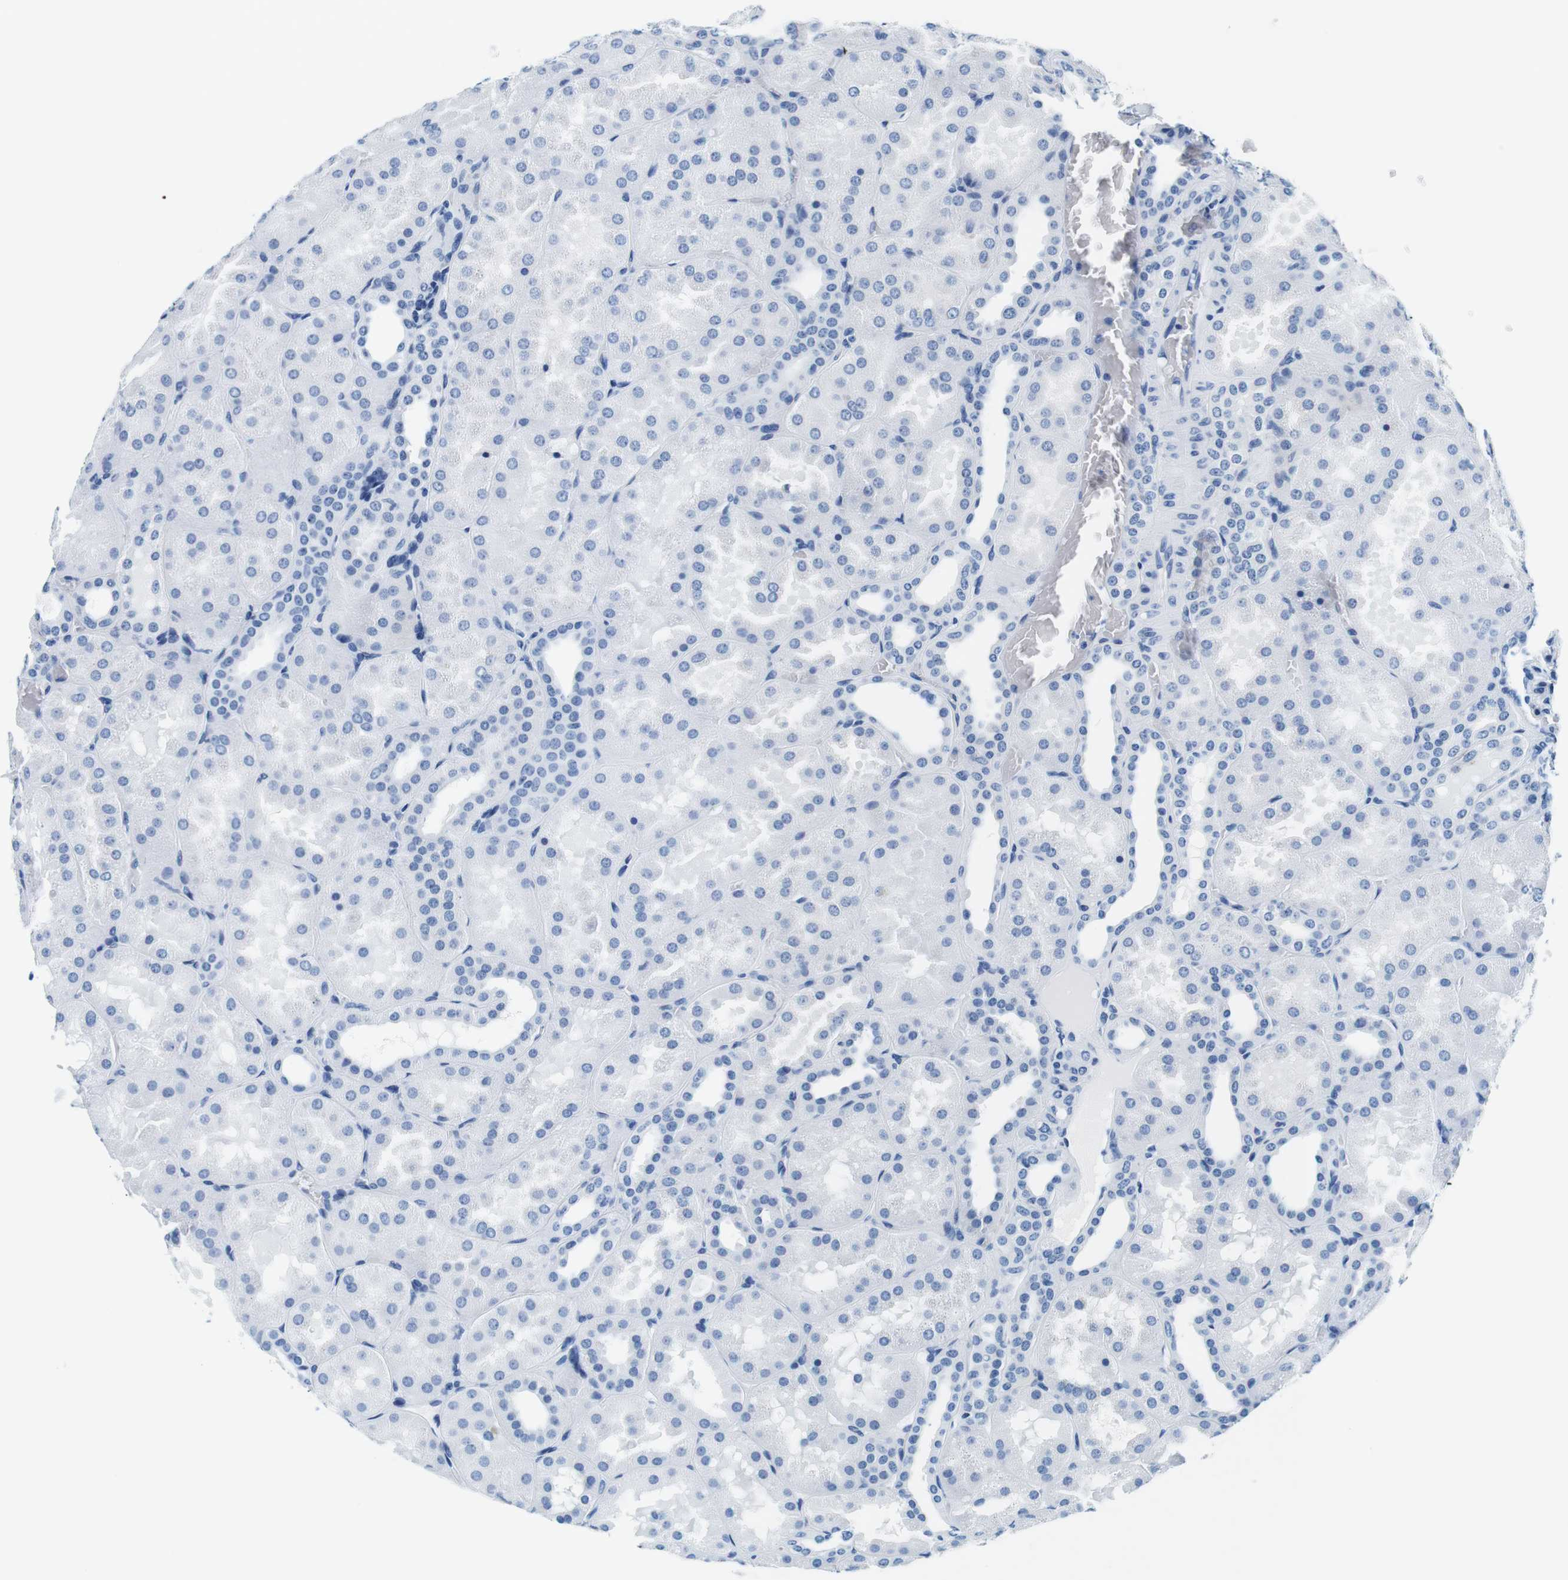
{"staining": {"intensity": "negative", "quantity": "none", "location": "none"}, "tissue": "kidney", "cell_type": "Cells in glomeruli", "image_type": "normal", "snomed": [{"axis": "morphology", "description": "Normal tissue, NOS"}, {"axis": "topography", "description": "Kidney"}], "caption": "Immunohistochemistry image of normal kidney stained for a protein (brown), which shows no positivity in cells in glomeruli. (Brightfield microscopy of DAB immunohistochemistry (IHC) at high magnification).", "gene": "ELANE", "patient": {"sex": "male", "age": 28}}